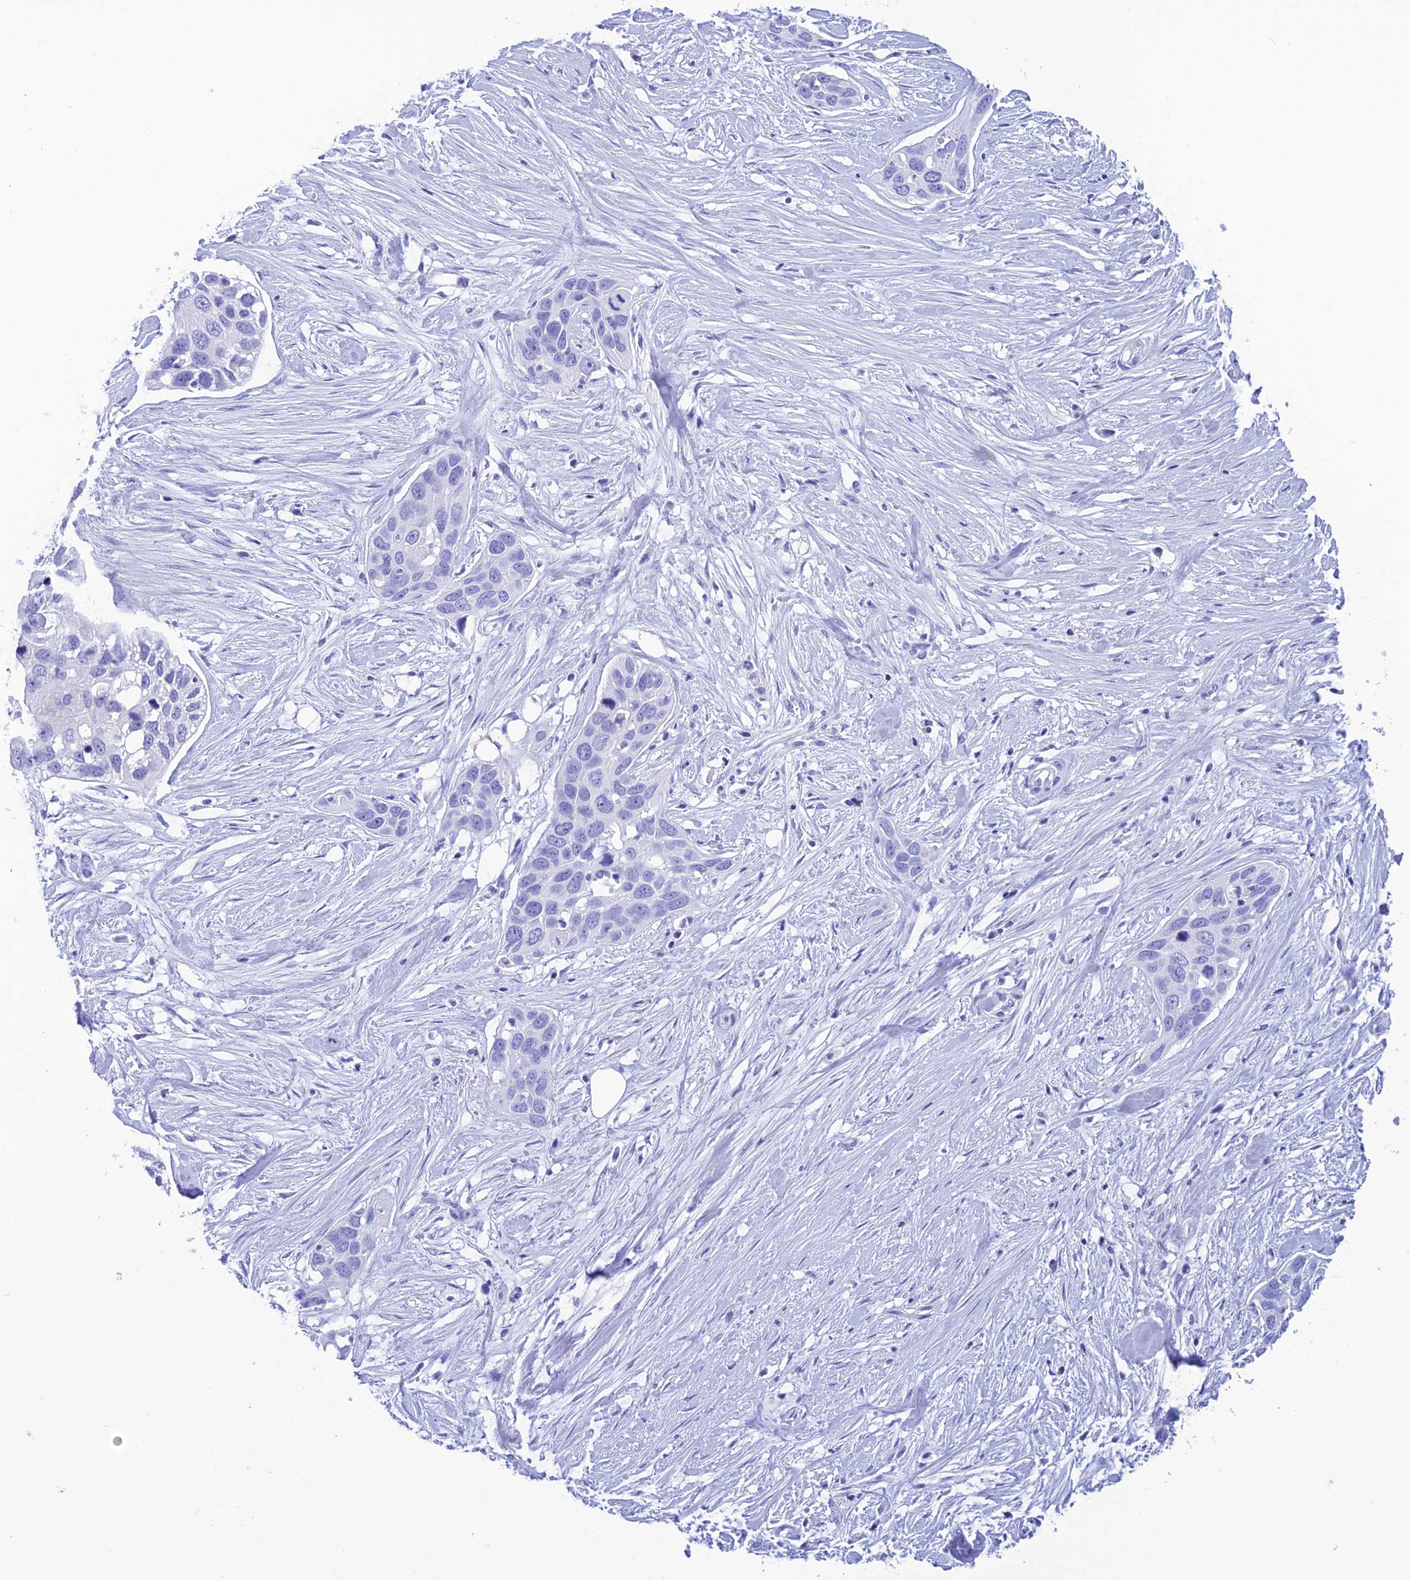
{"staining": {"intensity": "negative", "quantity": "none", "location": "none"}, "tissue": "pancreatic cancer", "cell_type": "Tumor cells", "image_type": "cancer", "snomed": [{"axis": "morphology", "description": "Adenocarcinoma, NOS"}, {"axis": "topography", "description": "Pancreas"}], "caption": "Pancreatic cancer (adenocarcinoma) stained for a protein using immunohistochemistry (IHC) demonstrates no positivity tumor cells.", "gene": "NXPE4", "patient": {"sex": "female", "age": 60}}